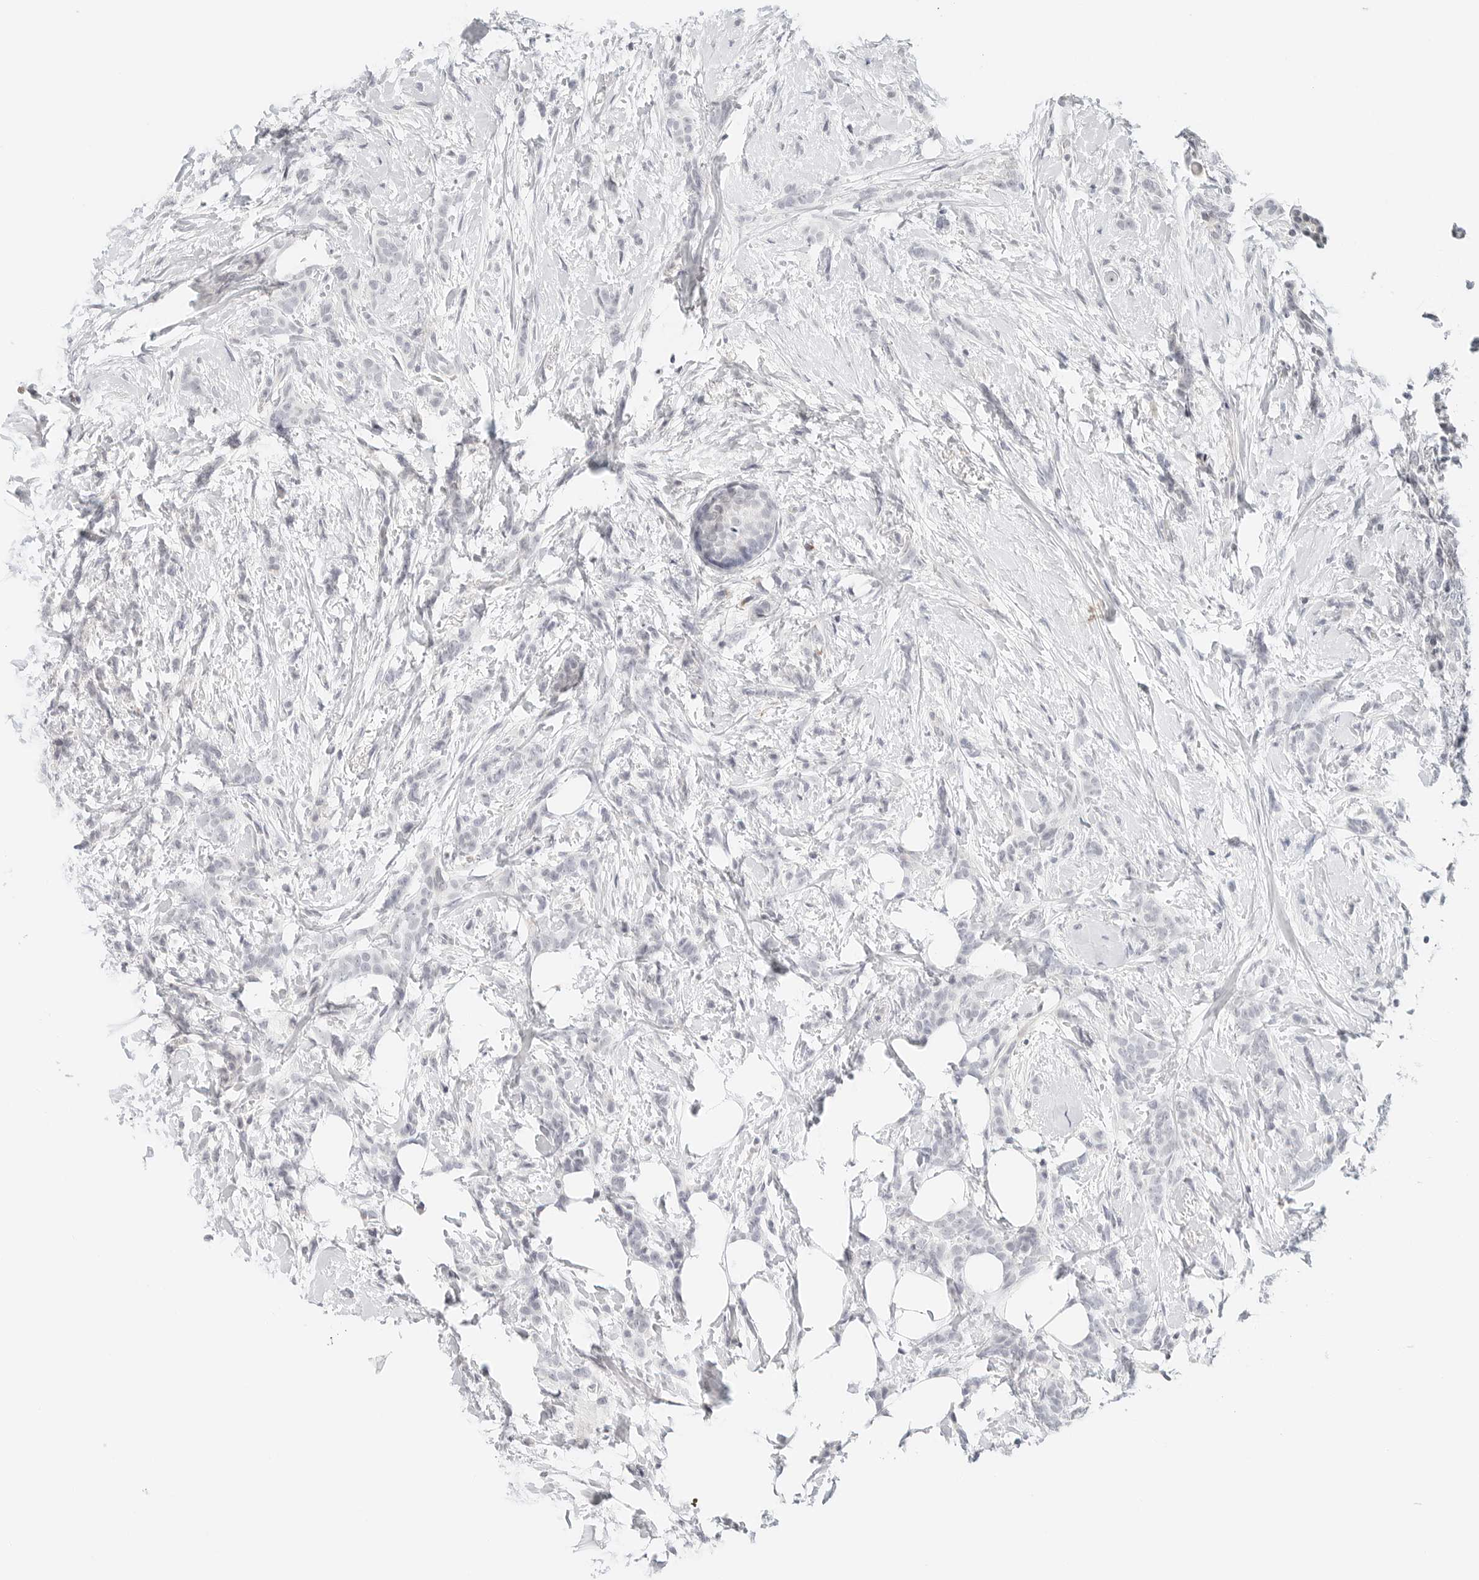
{"staining": {"intensity": "negative", "quantity": "none", "location": "none"}, "tissue": "breast cancer", "cell_type": "Tumor cells", "image_type": "cancer", "snomed": [{"axis": "morphology", "description": "Lobular carcinoma, in situ"}, {"axis": "morphology", "description": "Lobular carcinoma"}, {"axis": "topography", "description": "Breast"}], "caption": "Lobular carcinoma (breast) was stained to show a protein in brown. There is no significant staining in tumor cells.", "gene": "PARP10", "patient": {"sex": "female", "age": 41}}